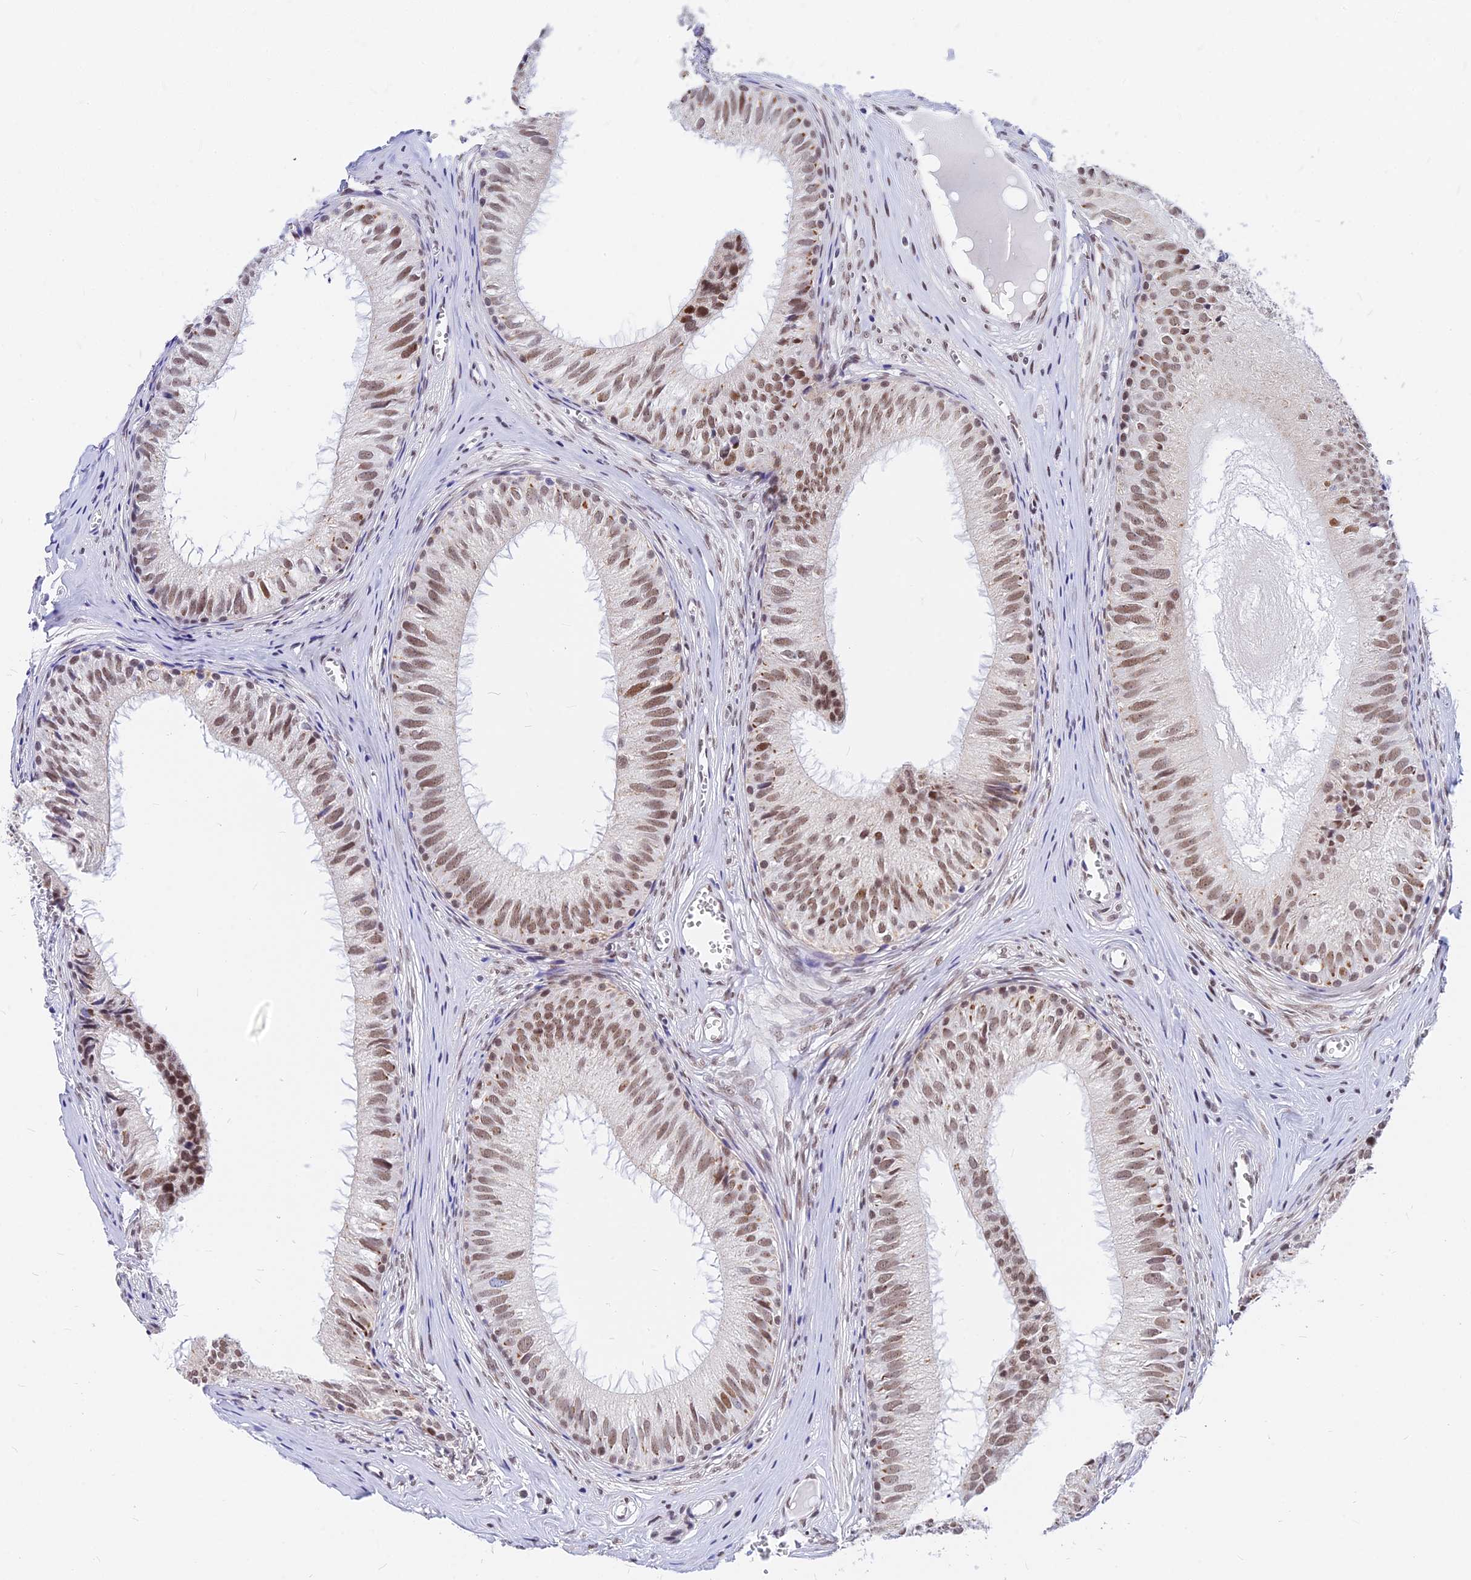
{"staining": {"intensity": "moderate", "quantity": ">75%", "location": "nuclear"}, "tissue": "epididymis", "cell_type": "Glandular cells", "image_type": "normal", "snomed": [{"axis": "morphology", "description": "Normal tissue, NOS"}, {"axis": "topography", "description": "Epididymis"}], "caption": "High-magnification brightfield microscopy of benign epididymis stained with DAB (3,3'-diaminobenzidine) (brown) and counterstained with hematoxylin (blue). glandular cells exhibit moderate nuclear expression is present in approximately>75% of cells. (brown staining indicates protein expression, while blue staining denotes nuclei).", "gene": "KCTD13", "patient": {"sex": "male", "age": 36}}